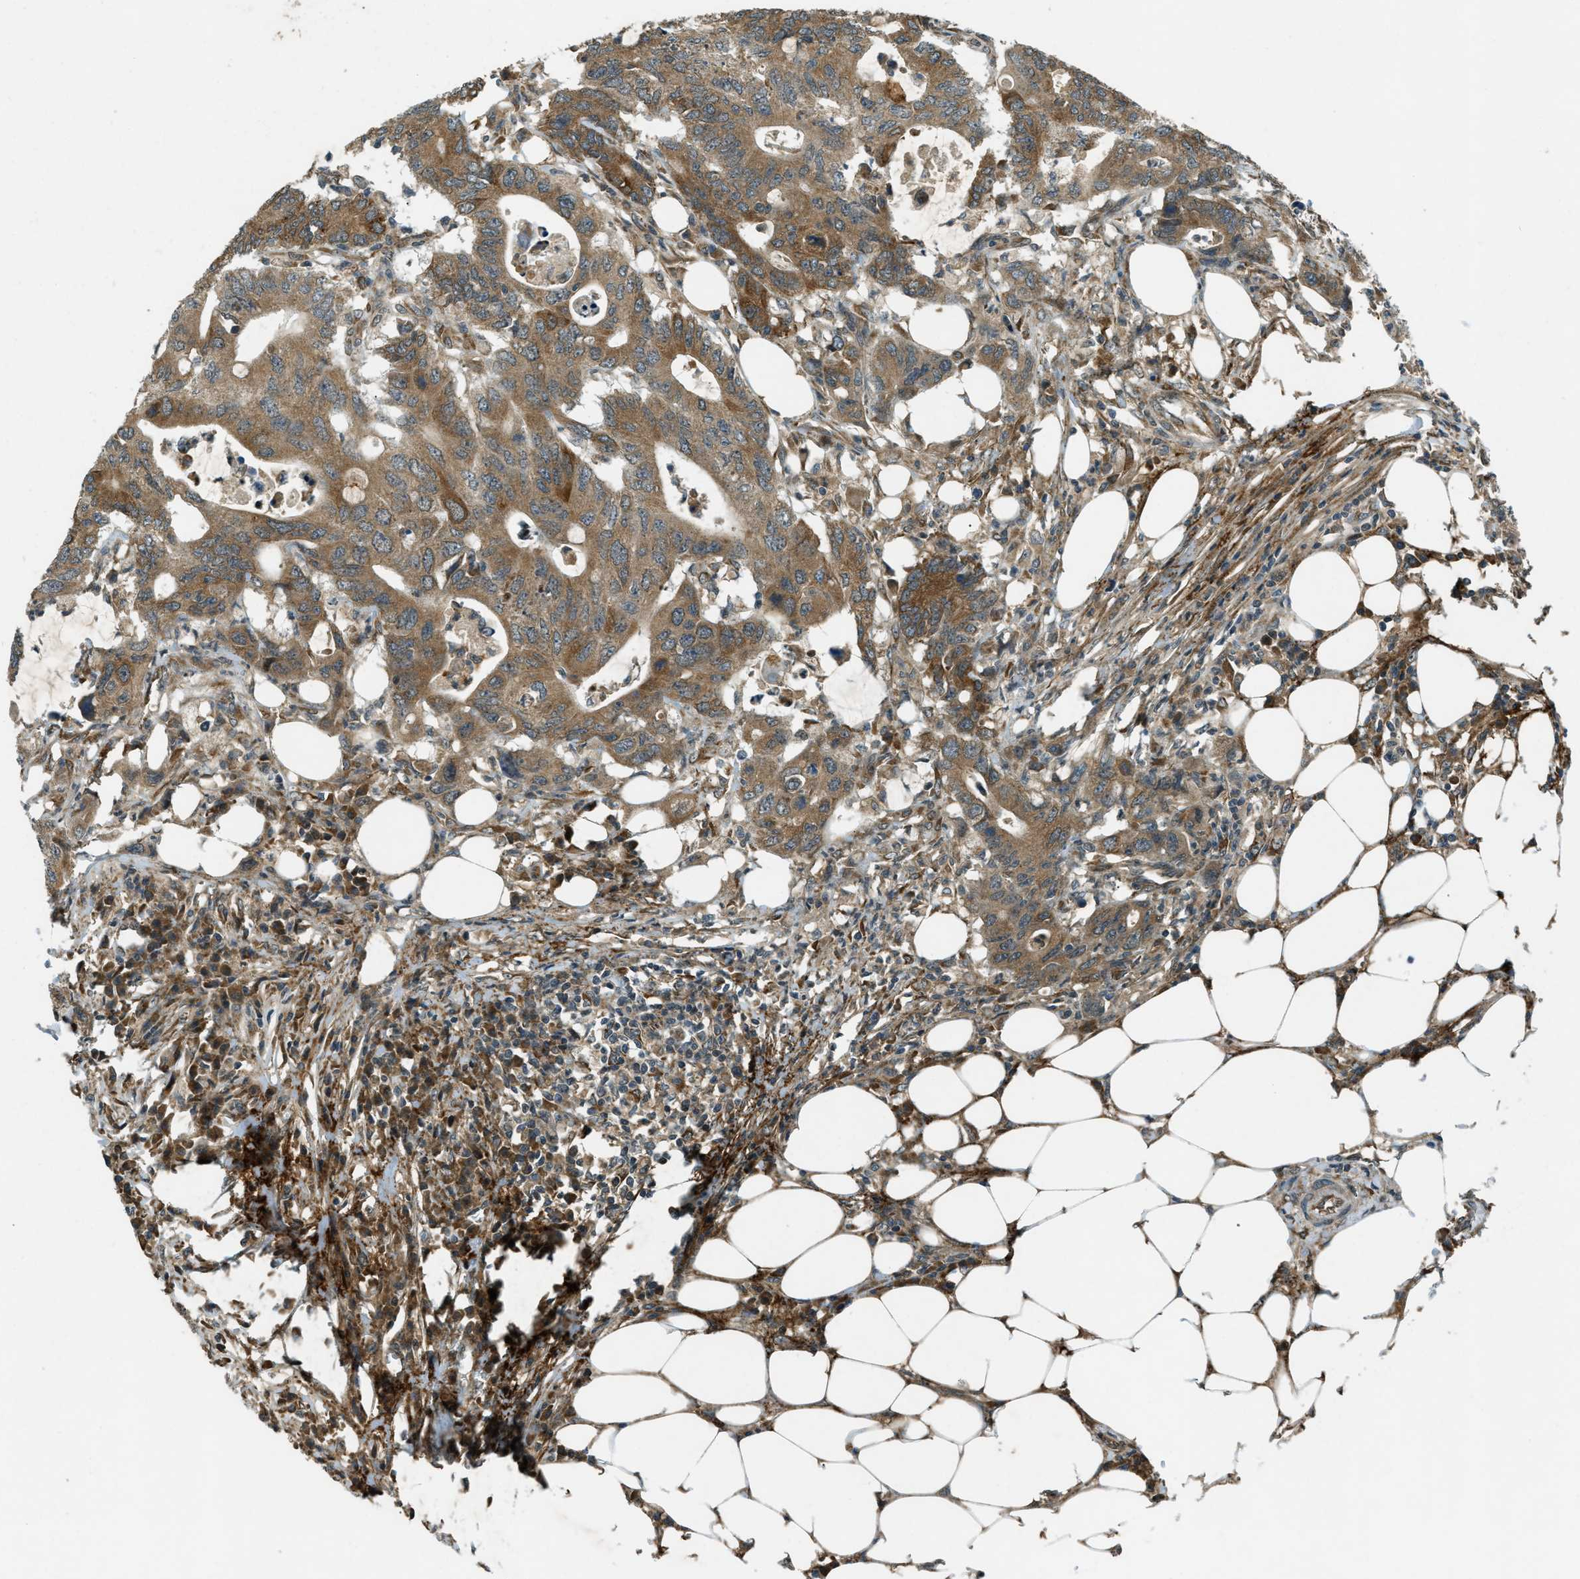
{"staining": {"intensity": "moderate", "quantity": ">75%", "location": "cytoplasmic/membranous"}, "tissue": "colorectal cancer", "cell_type": "Tumor cells", "image_type": "cancer", "snomed": [{"axis": "morphology", "description": "Adenocarcinoma, NOS"}, {"axis": "topography", "description": "Colon"}], "caption": "Moderate cytoplasmic/membranous protein staining is appreciated in approximately >75% of tumor cells in colorectal cancer (adenocarcinoma). (DAB (3,3'-diaminobenzidine) IHC, brown staining for protein, blue staining for nuclei).", "gene": "EIF2AK3", "patient": {"sex": "male", "age": 71}}